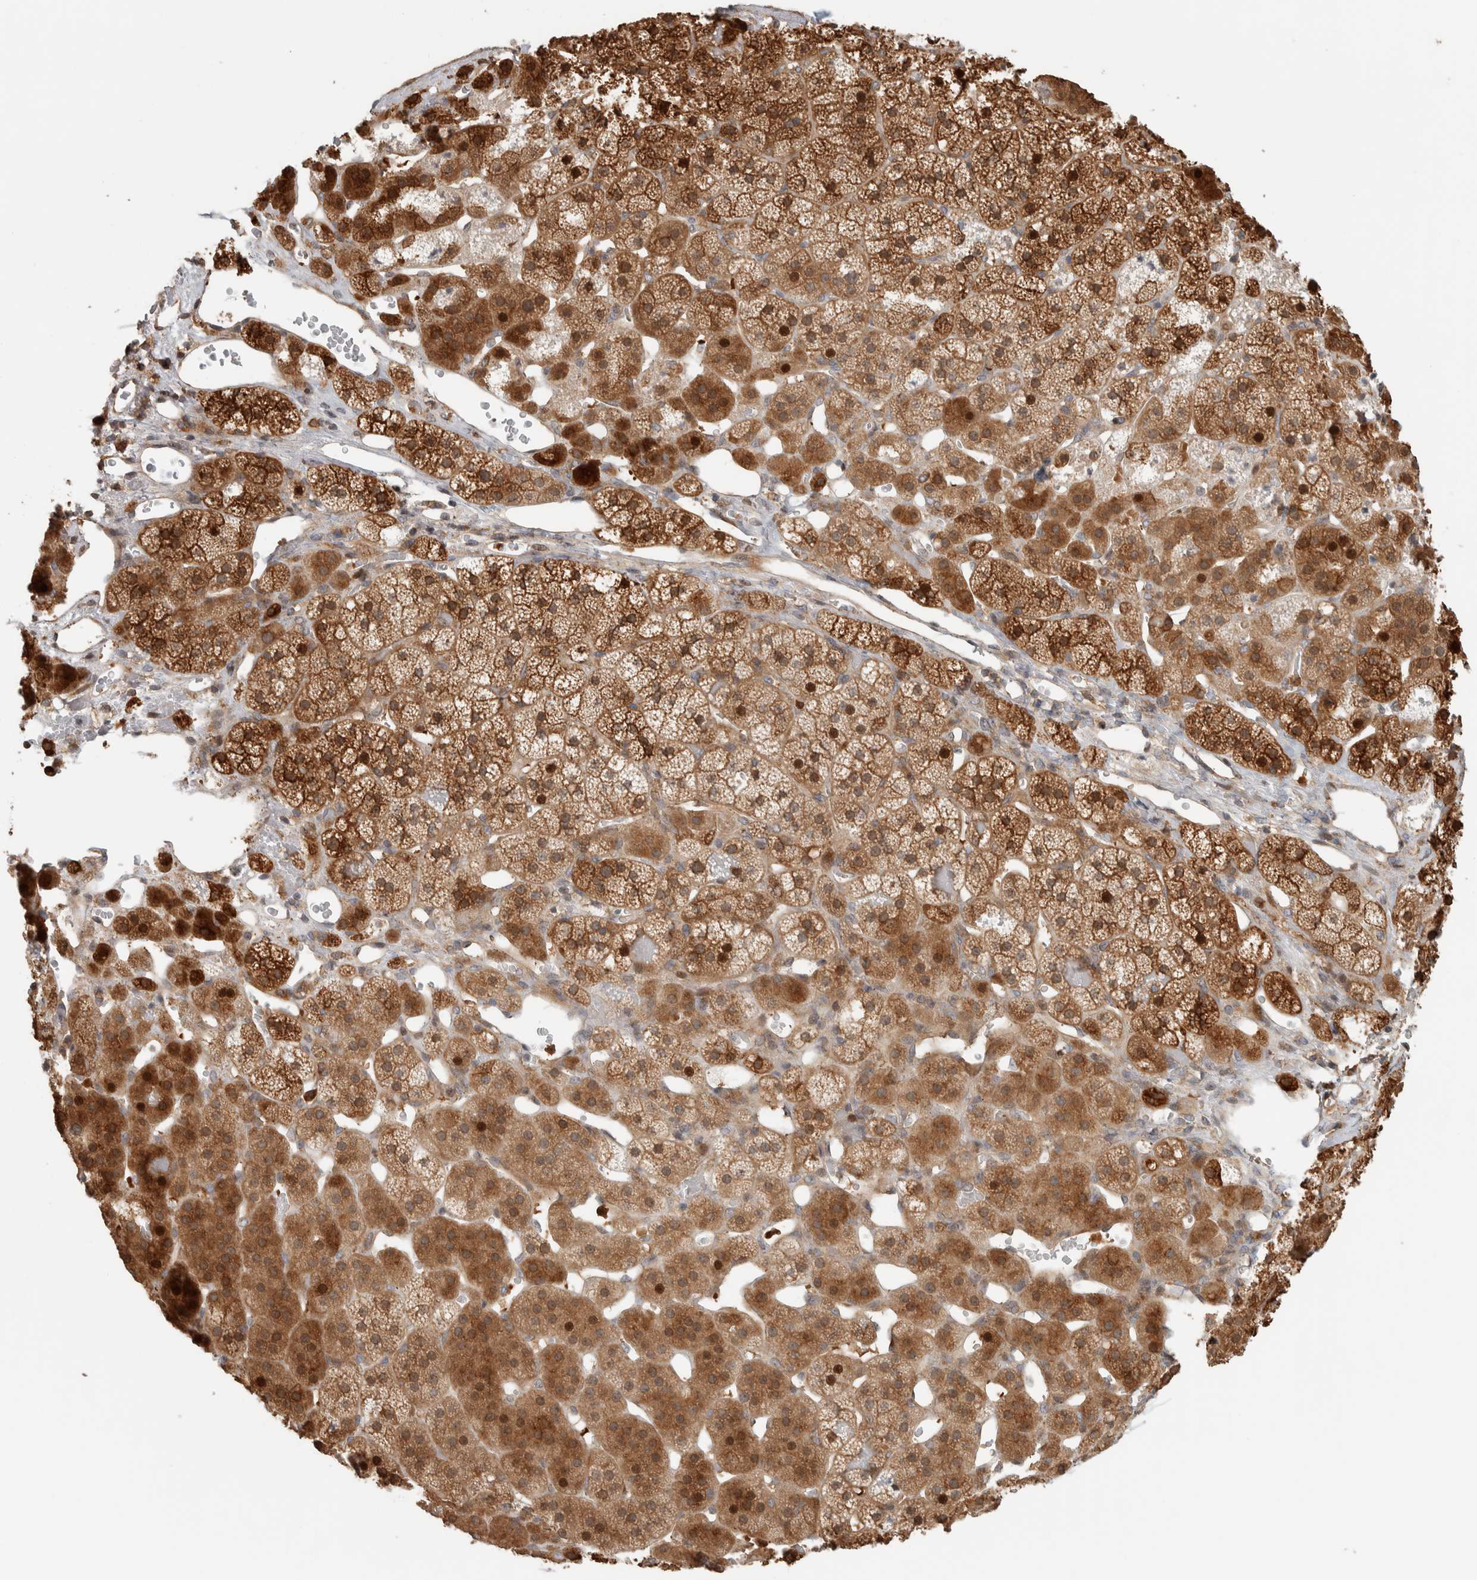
{"staining": {"intensity": "strong", "quantity": ">75%", "location": "cytoplasmic/membranous"}, "tissue": "adrenal gland", "cell_type": "Glandular cells", "image_type": "normal", "snomed": [{"axis": "morphology", "description": "Normal tissue, NOS"}, {"axis": "topography", "description": "Adrenal gland"}], "caption": "Brown immunohistochemical staining in benign human adrenal gland demonstrates strong cytoplasmic/membranous staining in approximately >75% of glandular cells. Using DAB (brown) and hematoxylin (blue) stains, captured at high magnification using brightfield microscopy.", "gene": "CNTROB", "patient": {"sex": "female", "age": 44}}